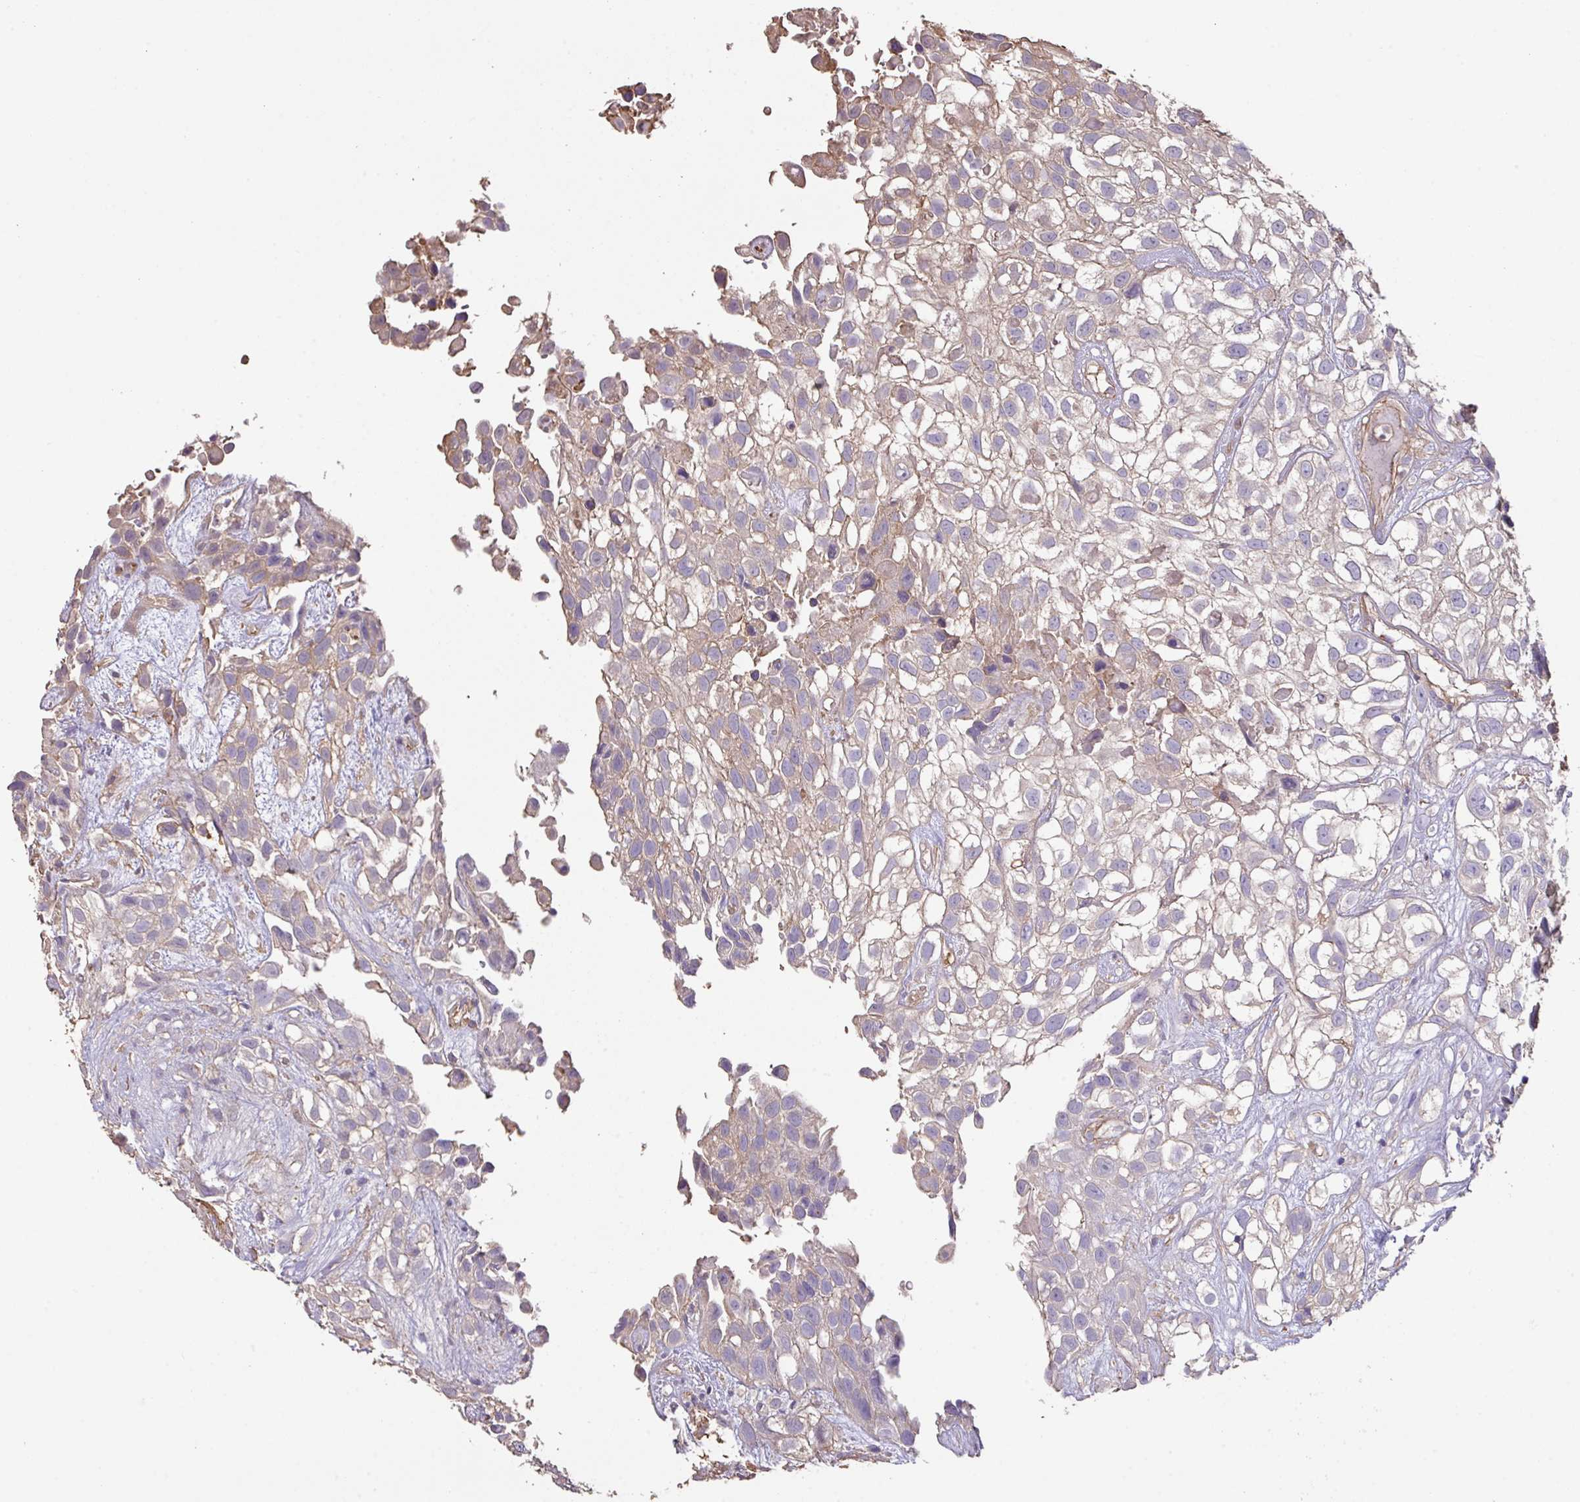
{"staining": {"intensity": "weak", "quantity": "<25%", "location": "cytoplasmic/membranous"}, "tissue": "urothelial cancer", "cell_type": "Tumor cells", "image_type": "cancer", "snomed": [{"axis": "morphology", "description": "Urothelial carcinoma, High grade"}, {"axis": "topography", "description": "Urinary bladder"}], "caption": "High magnification brightfield microscopy of urothelial cancer stained with DAB (3,3'-diaminobenzidine) (brown) and counterstained with hematoxylin (blue): tumor cells show no significant positivity.", "gene": "CALML4", "patient": {"sex": "male", "age": 56}}